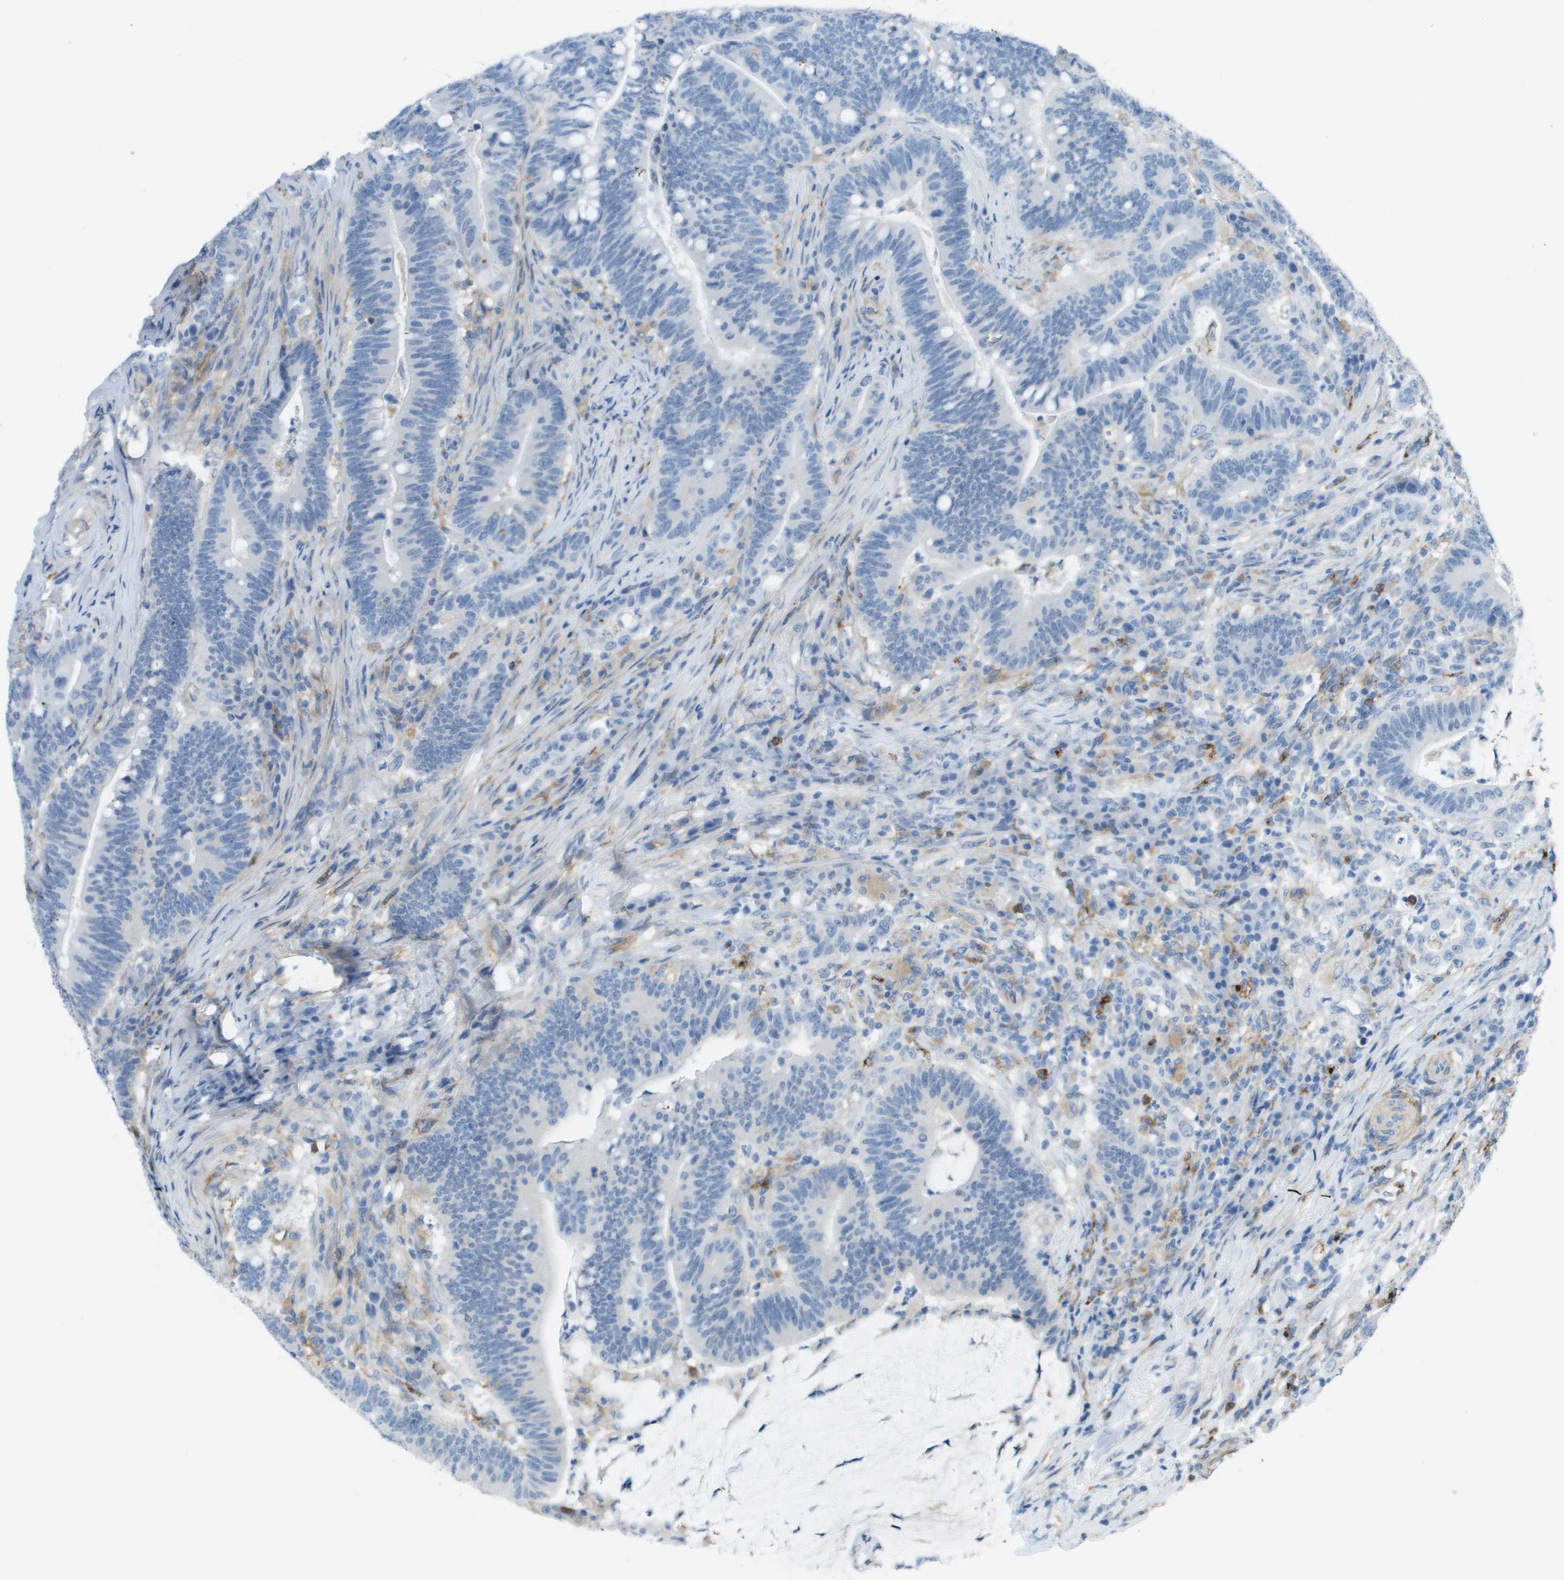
{"staining": {"intensity": "negative", "quantity": "none", "location": "none"}, "tissue": "colorectal cancer", "cell_type": "Tumor cells", "image_type": "cancer", "snomed": [{"axis": "morphology", "description": "Normal tissue, NOS"}, {"axis": "morphology", "description": "Adenocarcinoma, NOS"}, {"axis": "topography", "description": "Colon"}], "caption": "Protein analysis of colorectal adenocarcinoma reveals no significant staining in tumor cells.", "gene": "ZBTB43", "patient": {"sex": "female", "age": 66}}